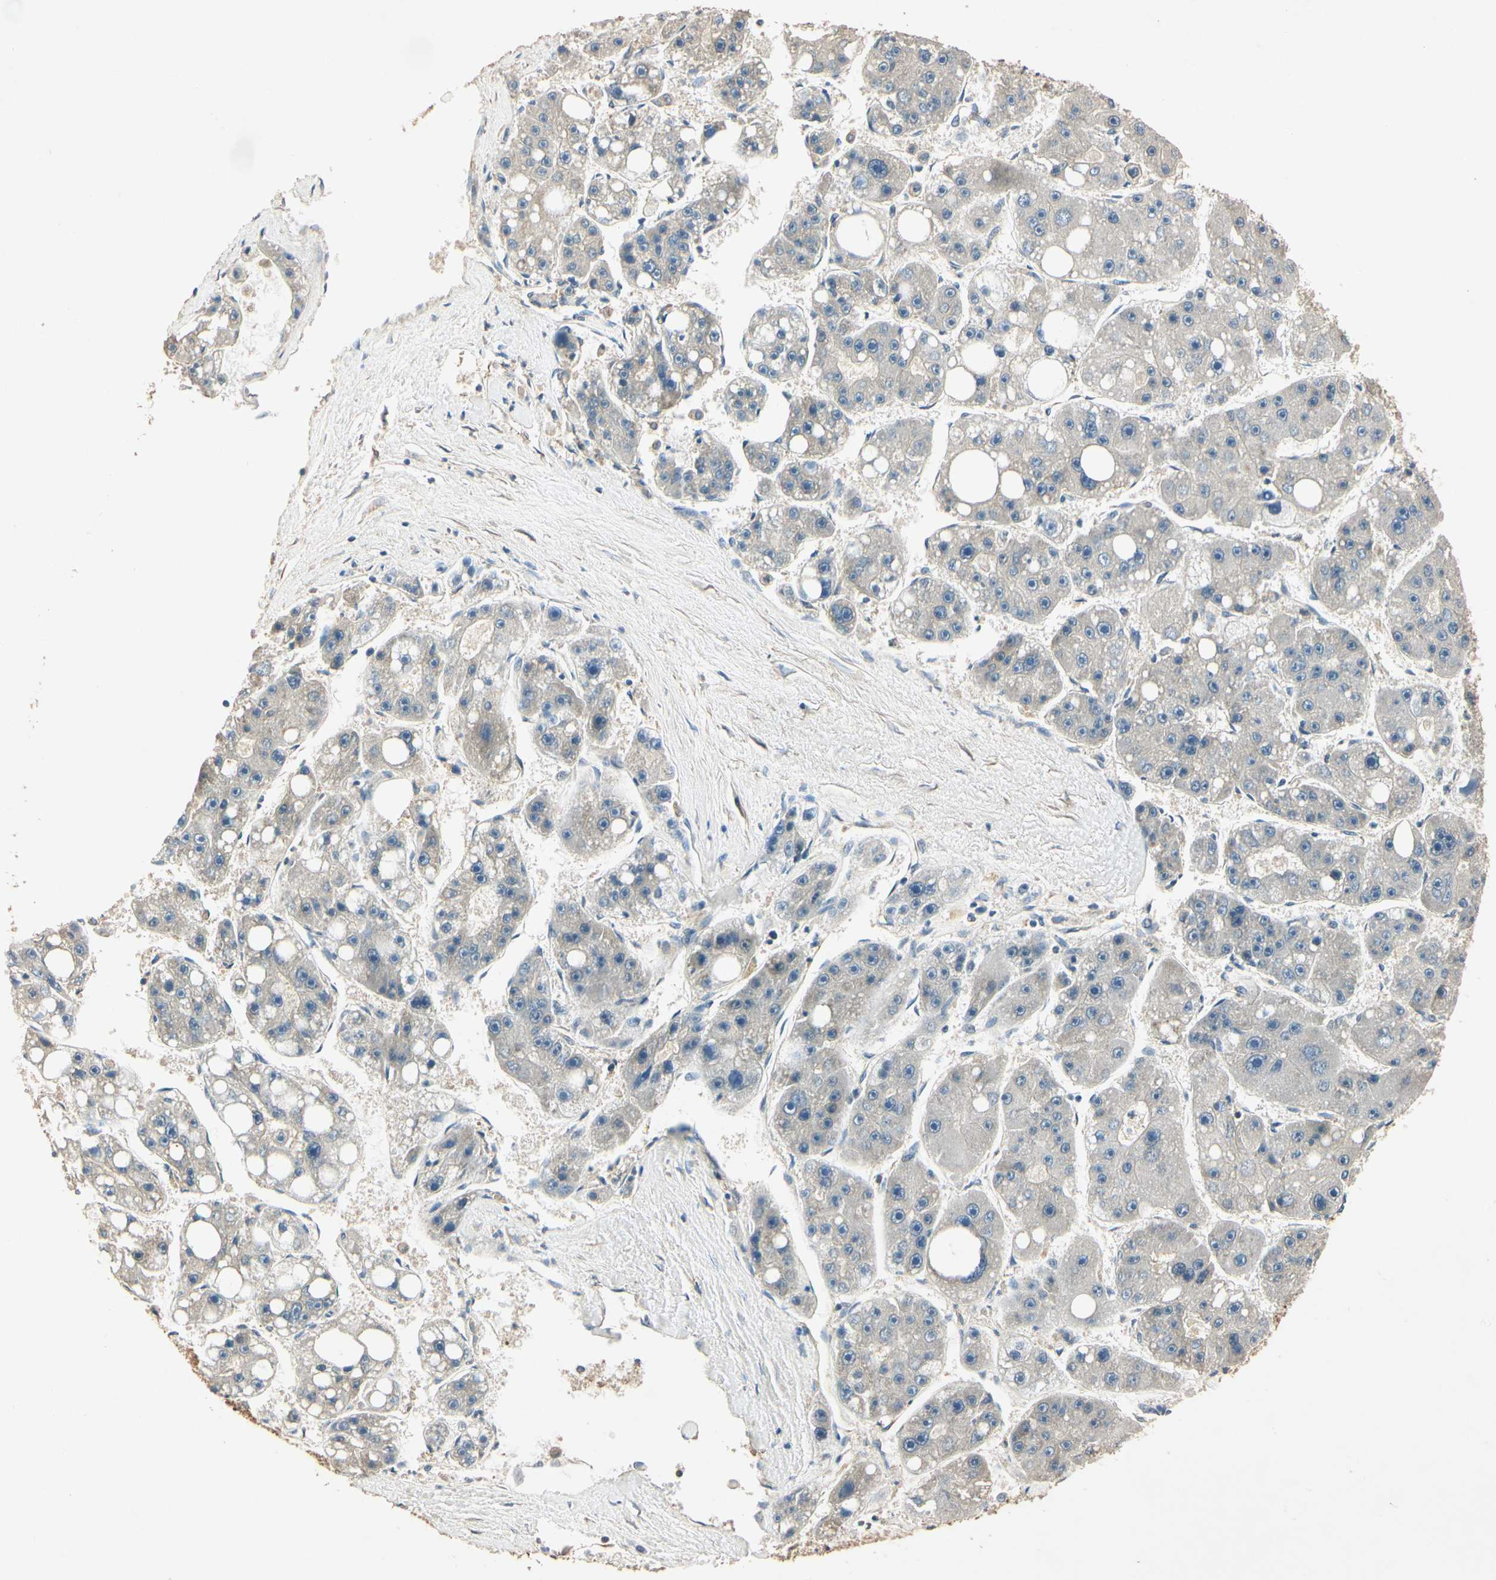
{"staining": {"intensity": "negative", "quantity": "none", "location": "none"}, "tissue": "liver cancer", "cell_type": "Tumor cells", "image_type": "cancer", "snomed": [{"axis": "morphology", "description": "Carcinoma, Hepatocellular, NOS"}, {"axis": "topography", "description": "Liver"}], "caption": "An immunohistochemistry image of hepatocellular carcinoma (liver) is shown. There is no staining in tumor cells of hepatocellular carcinoma (liver).", "gene": "AKAP9", "patient": {"sex": "female", "age": 61}}